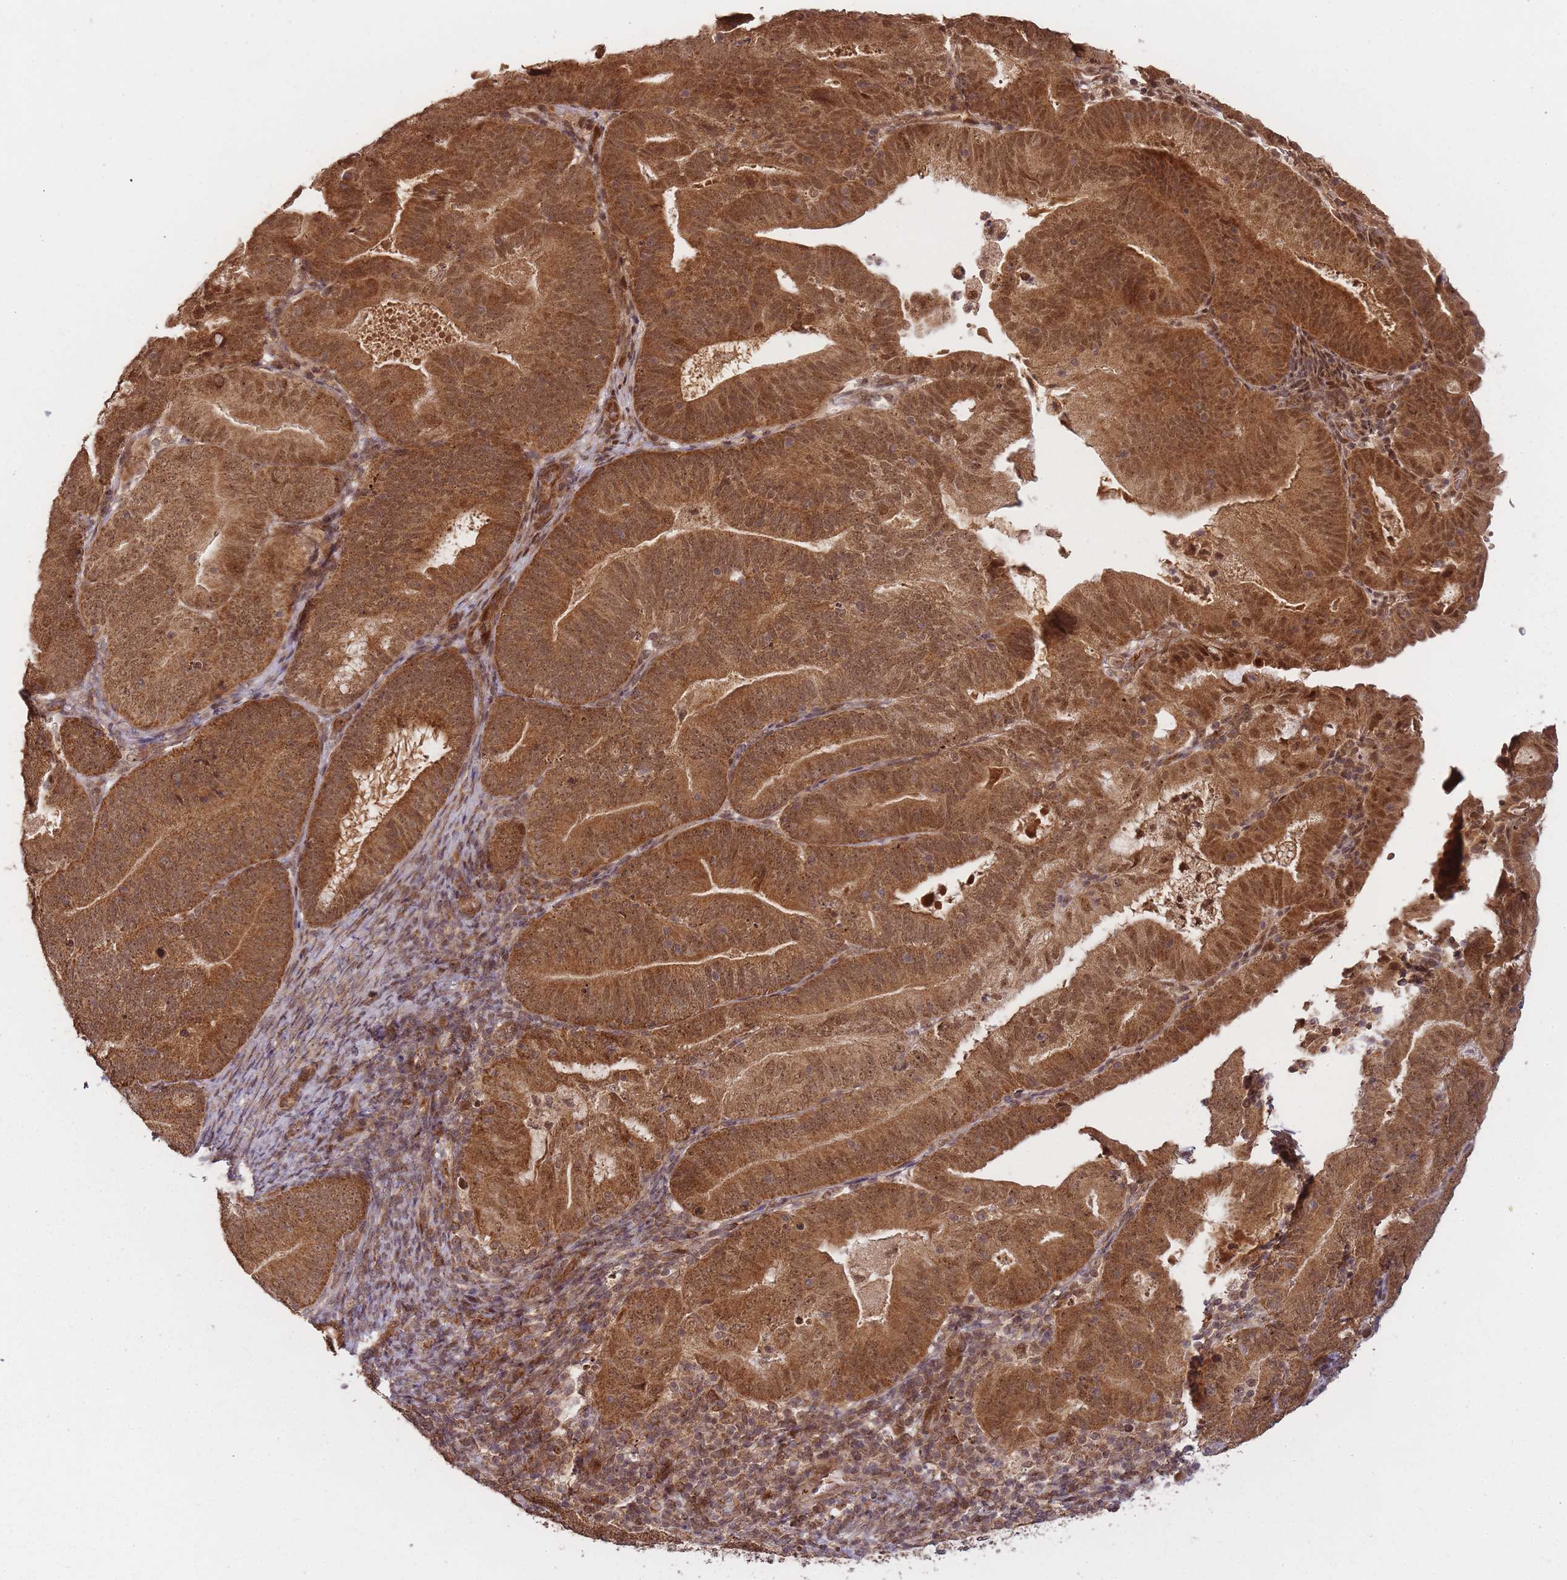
{"staining": {"intensity": "moderate", "quantity": ">75%", "location": "cytoplasmic/membranous,nuclear"}, "tissue": "endometrial cancer", "cell_type": "Tumor cells", "image_type": "cancer", "snomed": [{"axis": "morphology", "description": "Adenocarcinoma, NOS"}, {"axis": "topography", "description": "Endometrium"}], "caption": "Immunohistochemistry (IHC) photomicrograph of neoplastic tissue: endometrial adenocarcinoma stained using IHC displays medium levels of moderate protein expression localized specifically in the cytoplasmic/membranous and nuclear of tumor cells, appearing as a cytoplasmic/membranous and nuclear brown color.", "gene": "ZNF497", "patient": {"sex": "female", "age": 70}}